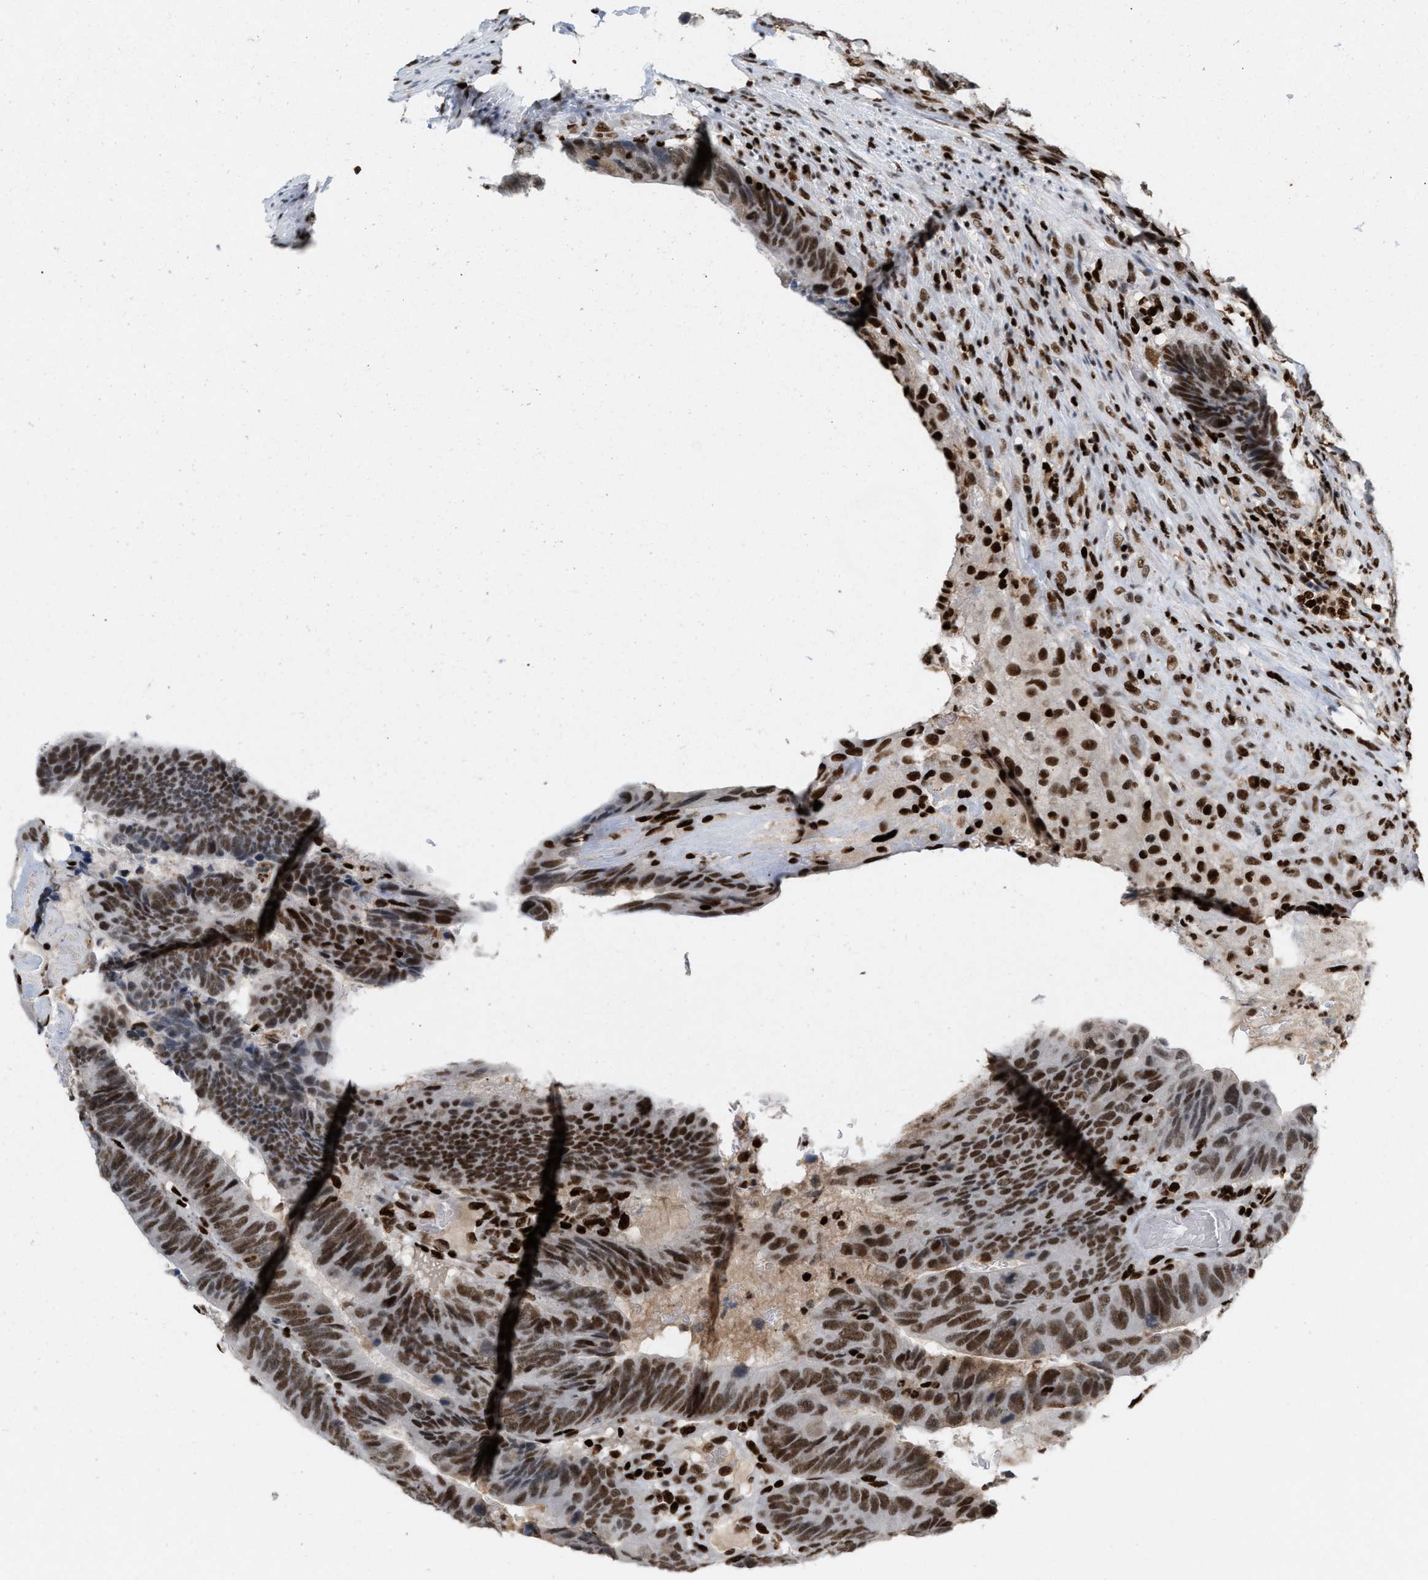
{"staining": {"intensity": "strong", "quantity": ">75%", "location": "nuclear"}, "tissue": "colorectal cancer", "cell_type": "Tumor cells", "image_type": "cancer", "snomed": [{"axis": "morphology", "description": "Adenocarcinoma, NOS"}, {"axis": "topography", "description": "Colon"}], "caption": "Colorectal cancer tissue shows strong nuclear expression in approximately >75% of tumor cells, visualized by immunohistochemistry.", "gene": "RNASEK-C17orf49", "patient": {"sex": "male", "age": 56}}